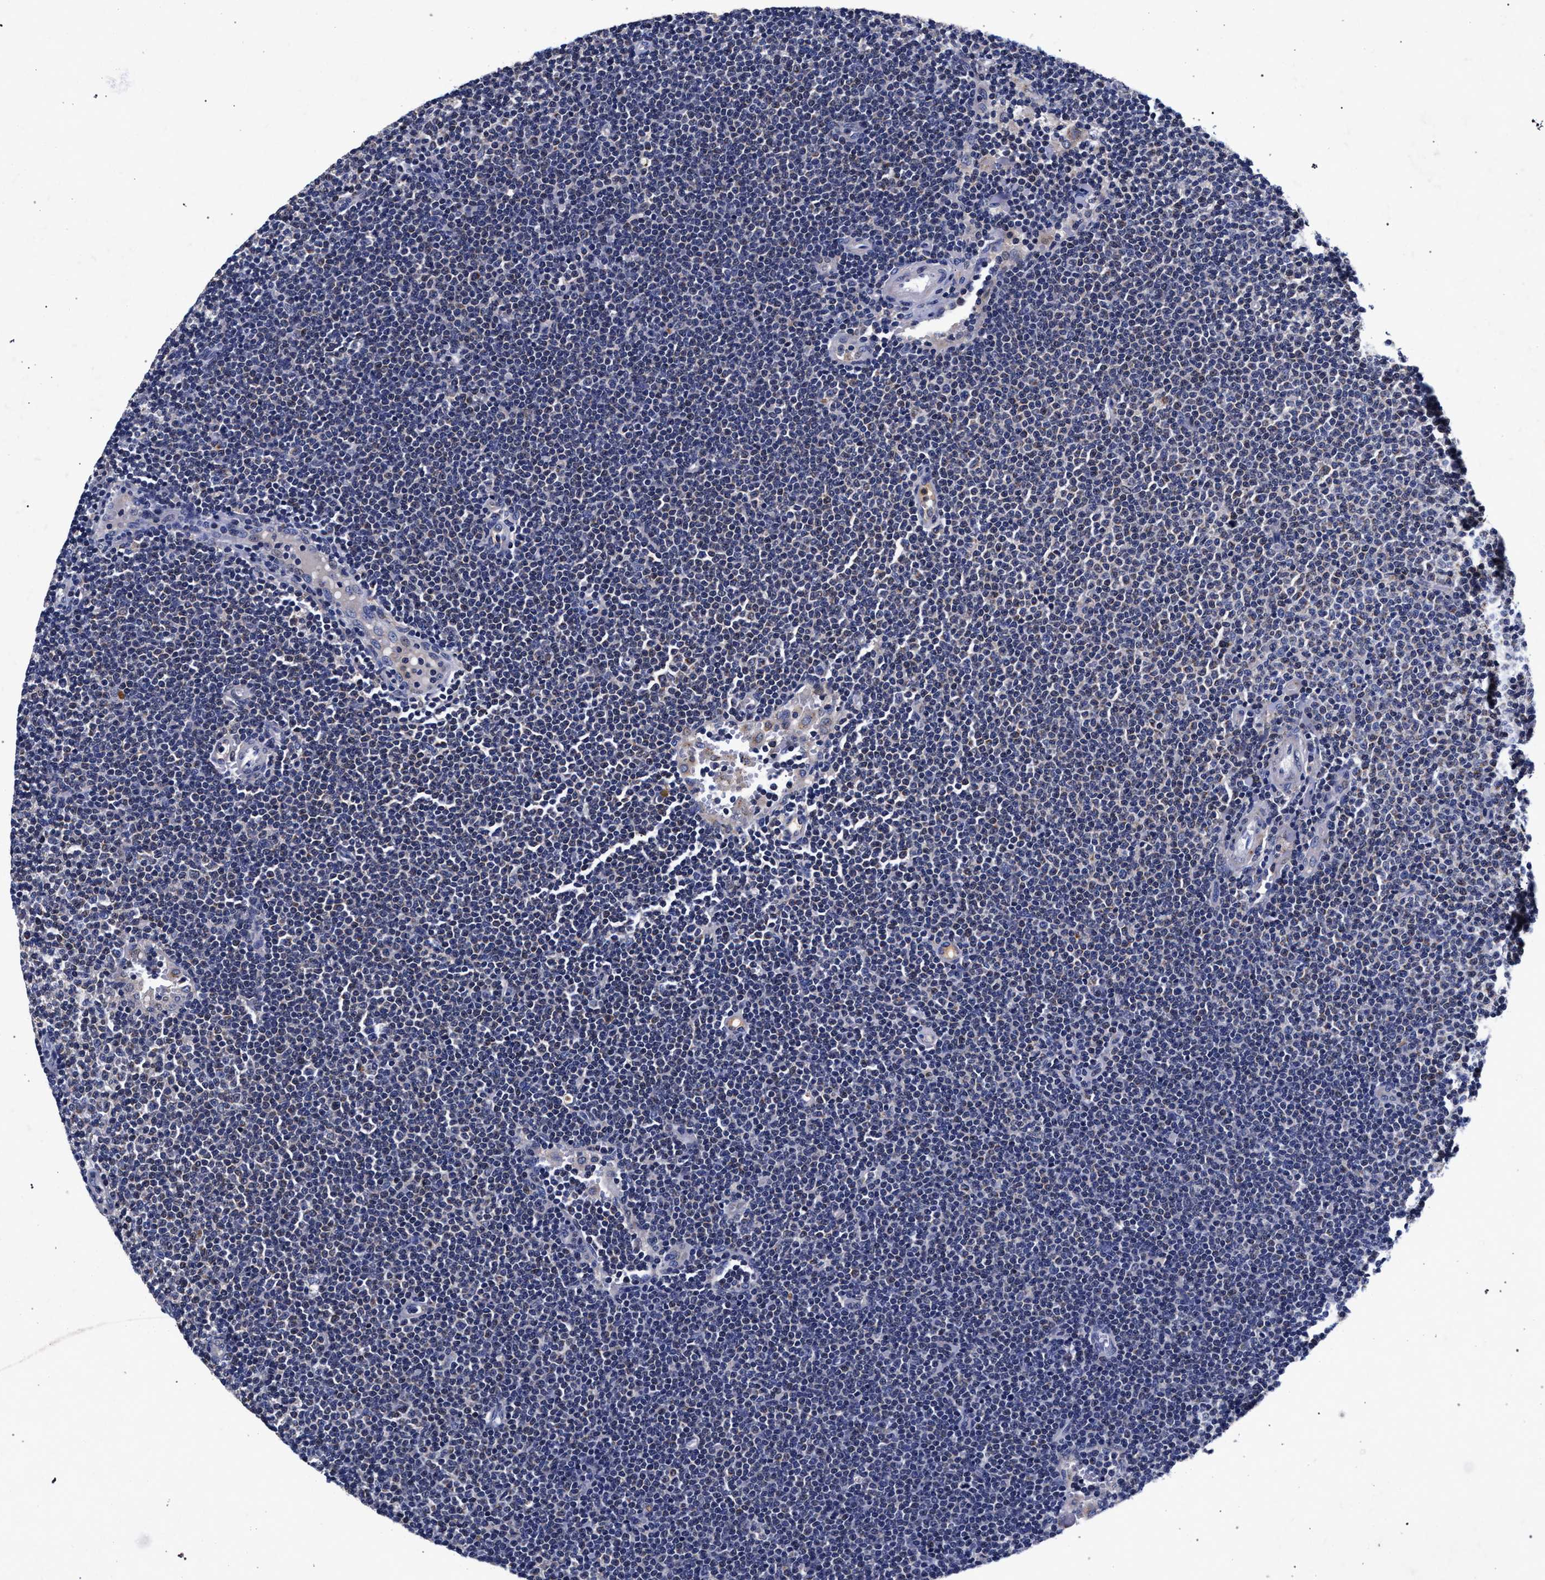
{"staining": {"intensity": "negative", "quantity": "none", "location": "none"}, "tissue": "lymphoma", "cell_type": "Tumor cells", "image_type": "cancer", "snomed": [{"axis": "morphology", "description": "Malignant lymphoma, non-Hodgkin's type, Low grade"}, {"axis": "topography", "description": "Lymph node"}], "caption": "A high-resolution histopathology image shows immunohistochemistry (IHC) staining of lymphoma, which reveals no significant staining in tumor cells.", "gene": "HSD17B14", "patient": {"sex": "female", "age": 53}}